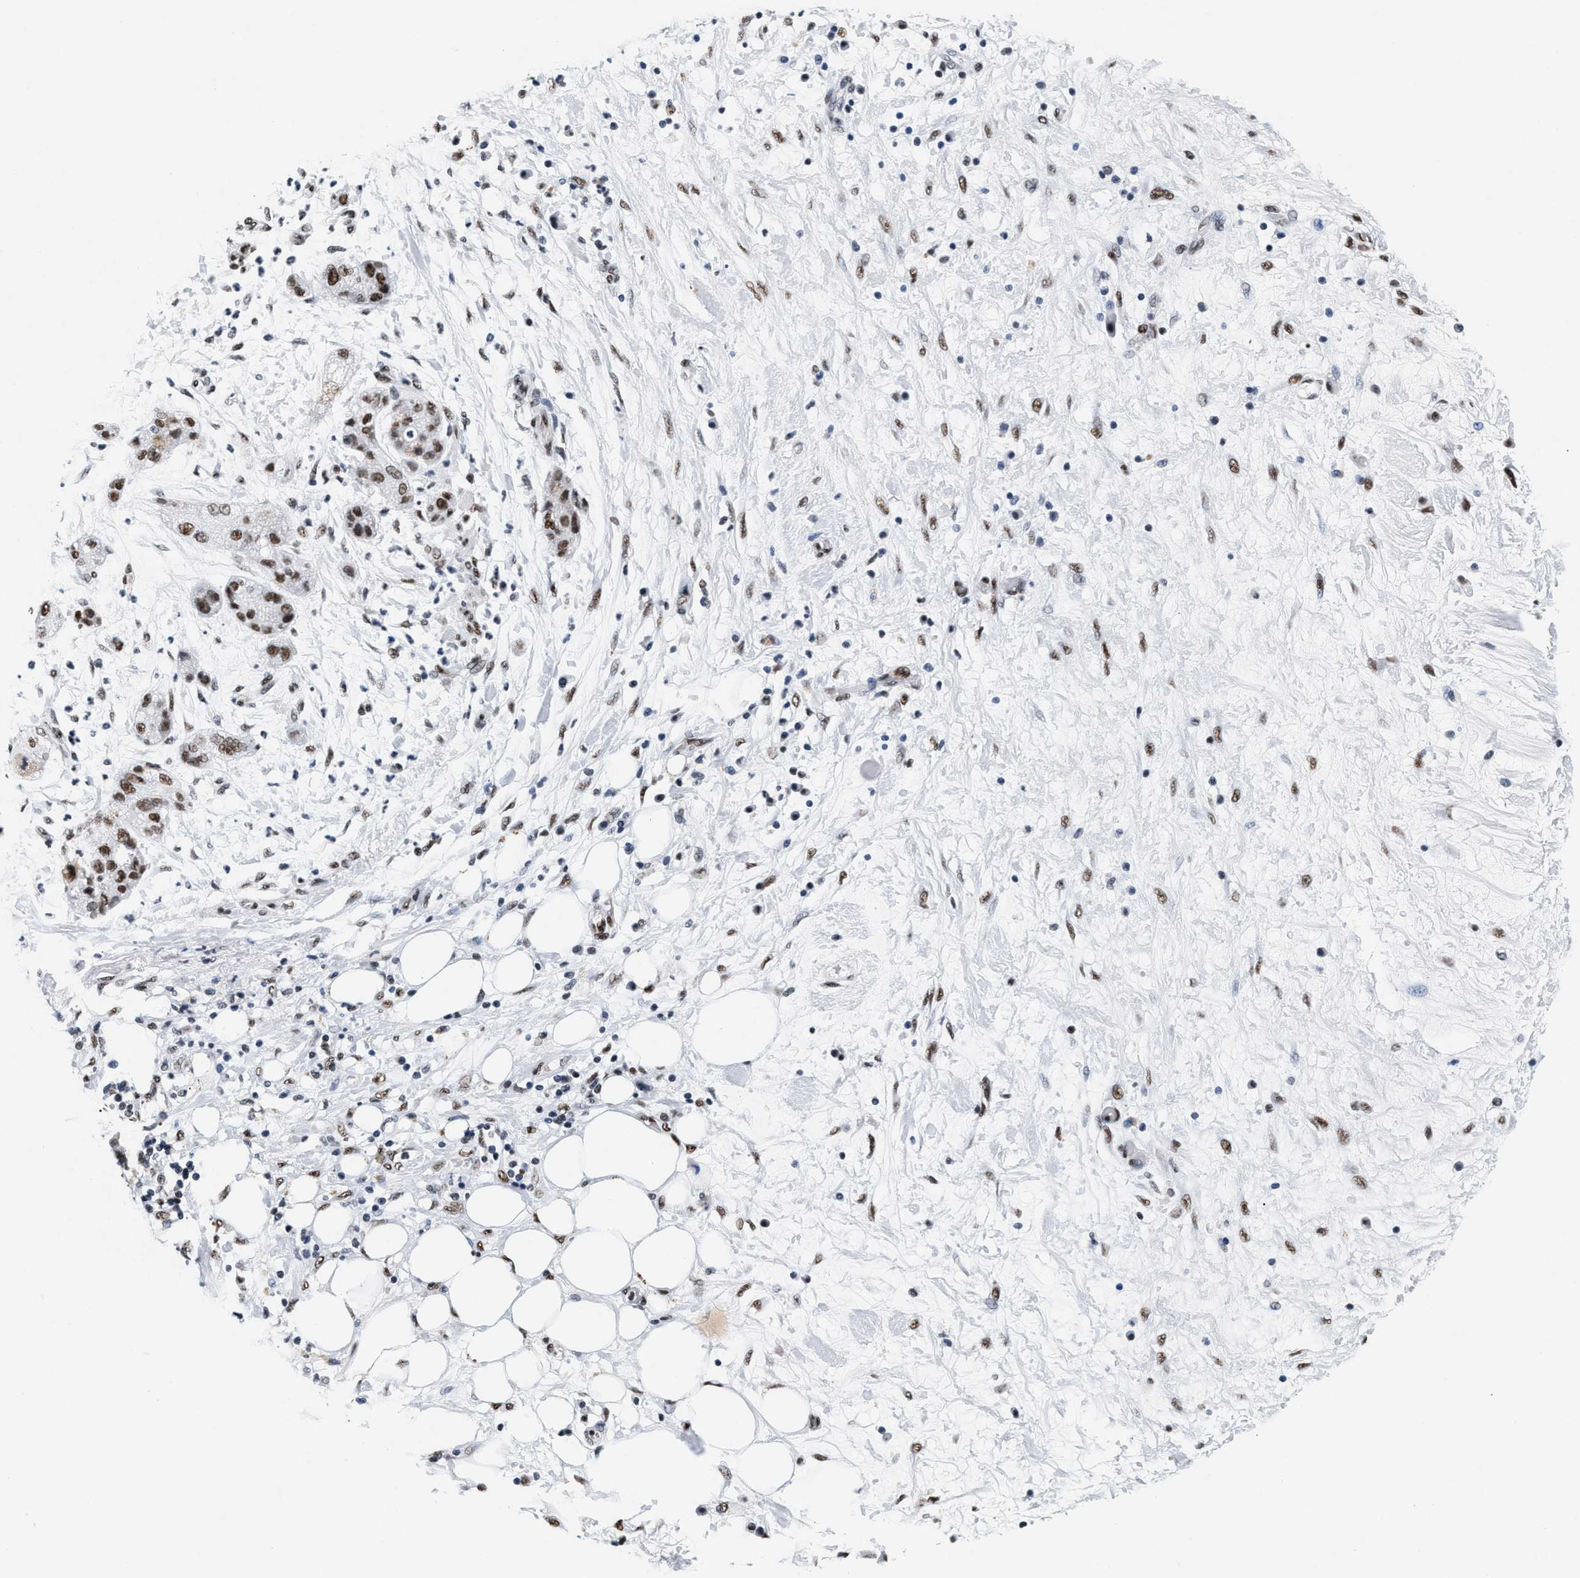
{"staining": {"intensity": "moderate", "quantity": ">75%", "location": "nuclear"}, "tissue": "pancreatic cancer", "cell_type": "Tumor cells", "image_type": "cancer", "snomed": [{"axis": "morphology", "description": "Adenocarcinoma, NOS"}, {"axis": "topography", "description": "Pancreas"}], "caption": "Immunohistochemistry (IHC) (DAB (3,3'-diaminobenzidine)) staining of pancreatic adenocarcinoma displays moderate nuclear protein positivity in about >75% of tumor cells. (brown staining indicates protein expression, while blue staining denotes nuclei).", "gene": "RAD50", "patient": {"sex": "female", "age": 78}}